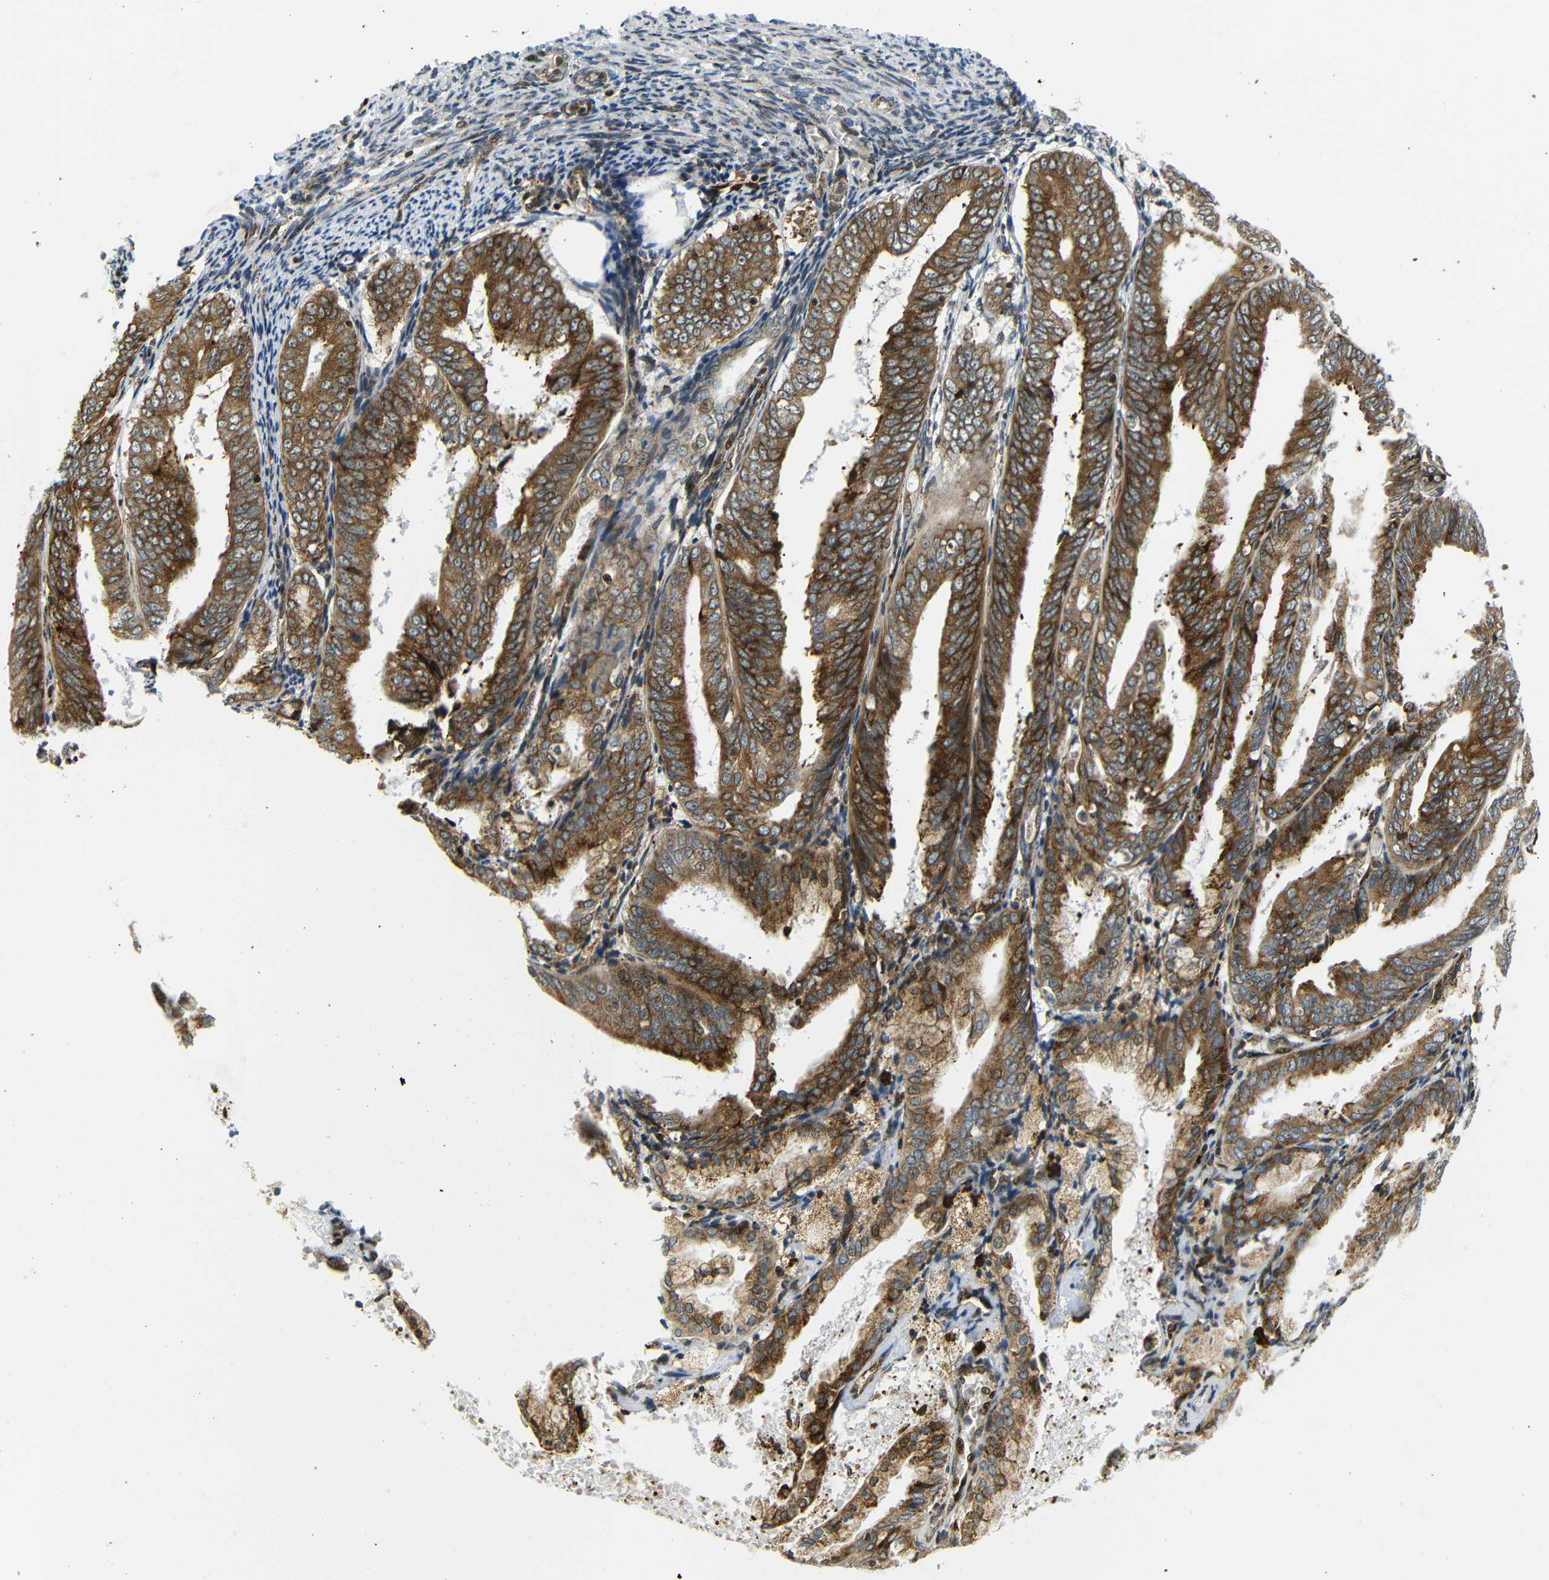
{"staining": {"intensity": "strong", "quantity": ">75%", "location": "cytoplasmic/membranous"}, "tissue": "endometrial cancer", "cell_type": "Tumor cells", "image_type": "cancer", "snomed": [{"axis": "morphology", "description": "Adenocarcinoma, NOS"}, {"axis": "topography", "description": "Endometrium"}], "caption": "Tumor cells show strong cytoplasmic/membranous expression in approximately >75% of cells in adenocarcinoma (endometrial).", "gene": "SPCS2", "patient": {"sex": "female", "age": 63}}